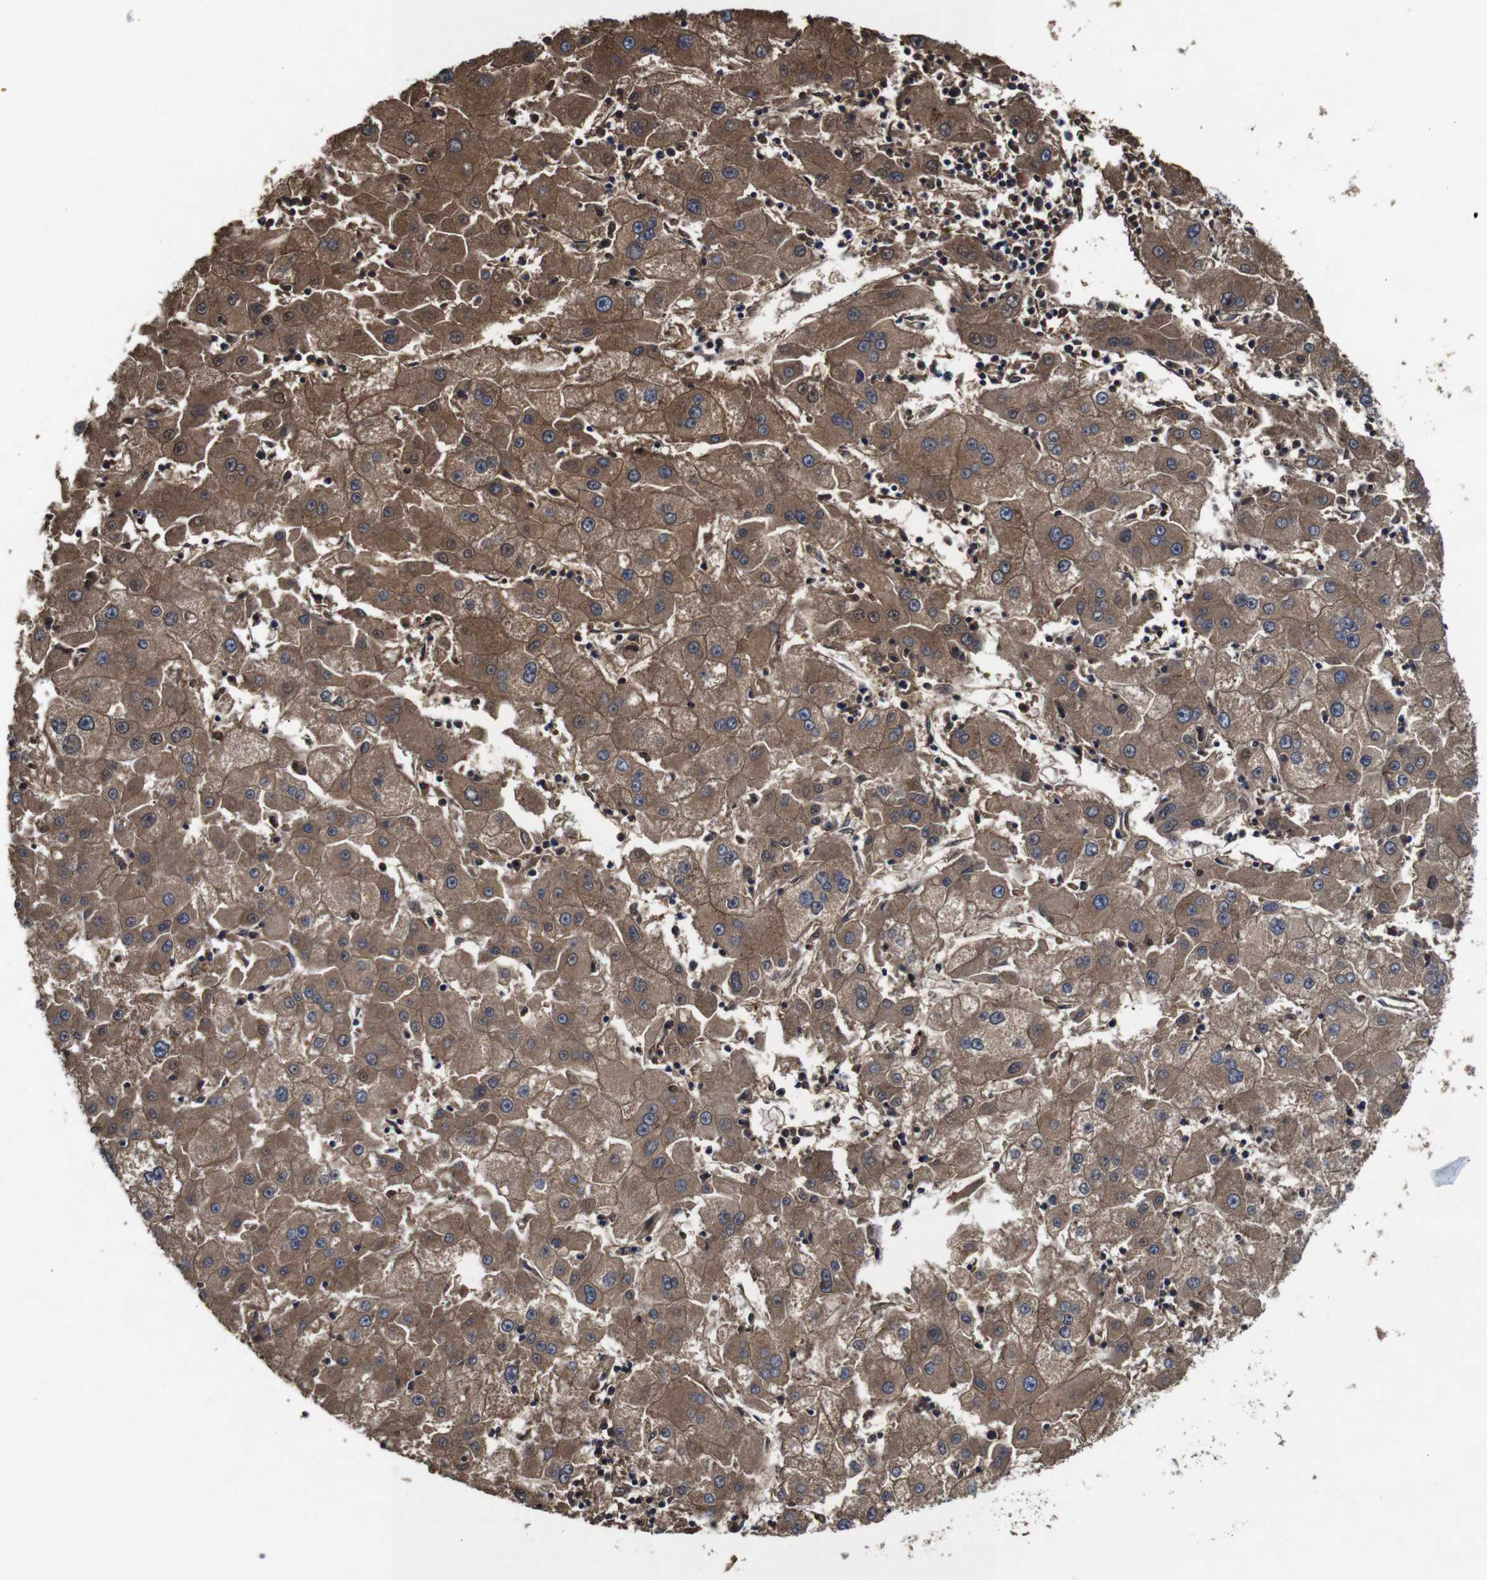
{"staining": {"intensity": "moderate", "quantity": ">75%", "location": "cytoplasmic/membranous"}, "tissue": "liver cancer", "cell_type": "Tumor cells", "image_type": "cancer", "snomed": [{"axis": "morphology", "description": "Carcinoma, Hepatocellular, NOS"}, {"axis": "topography", "description": "Liver"}], "caption": "This image demonstrates IHC staining of human liver cancer, with medium moderate cytoplasmic/membranous staining in approximately >75% of tumor cells.", "gene": "MYC", "patient": {"sex": "male", "age": 72}}